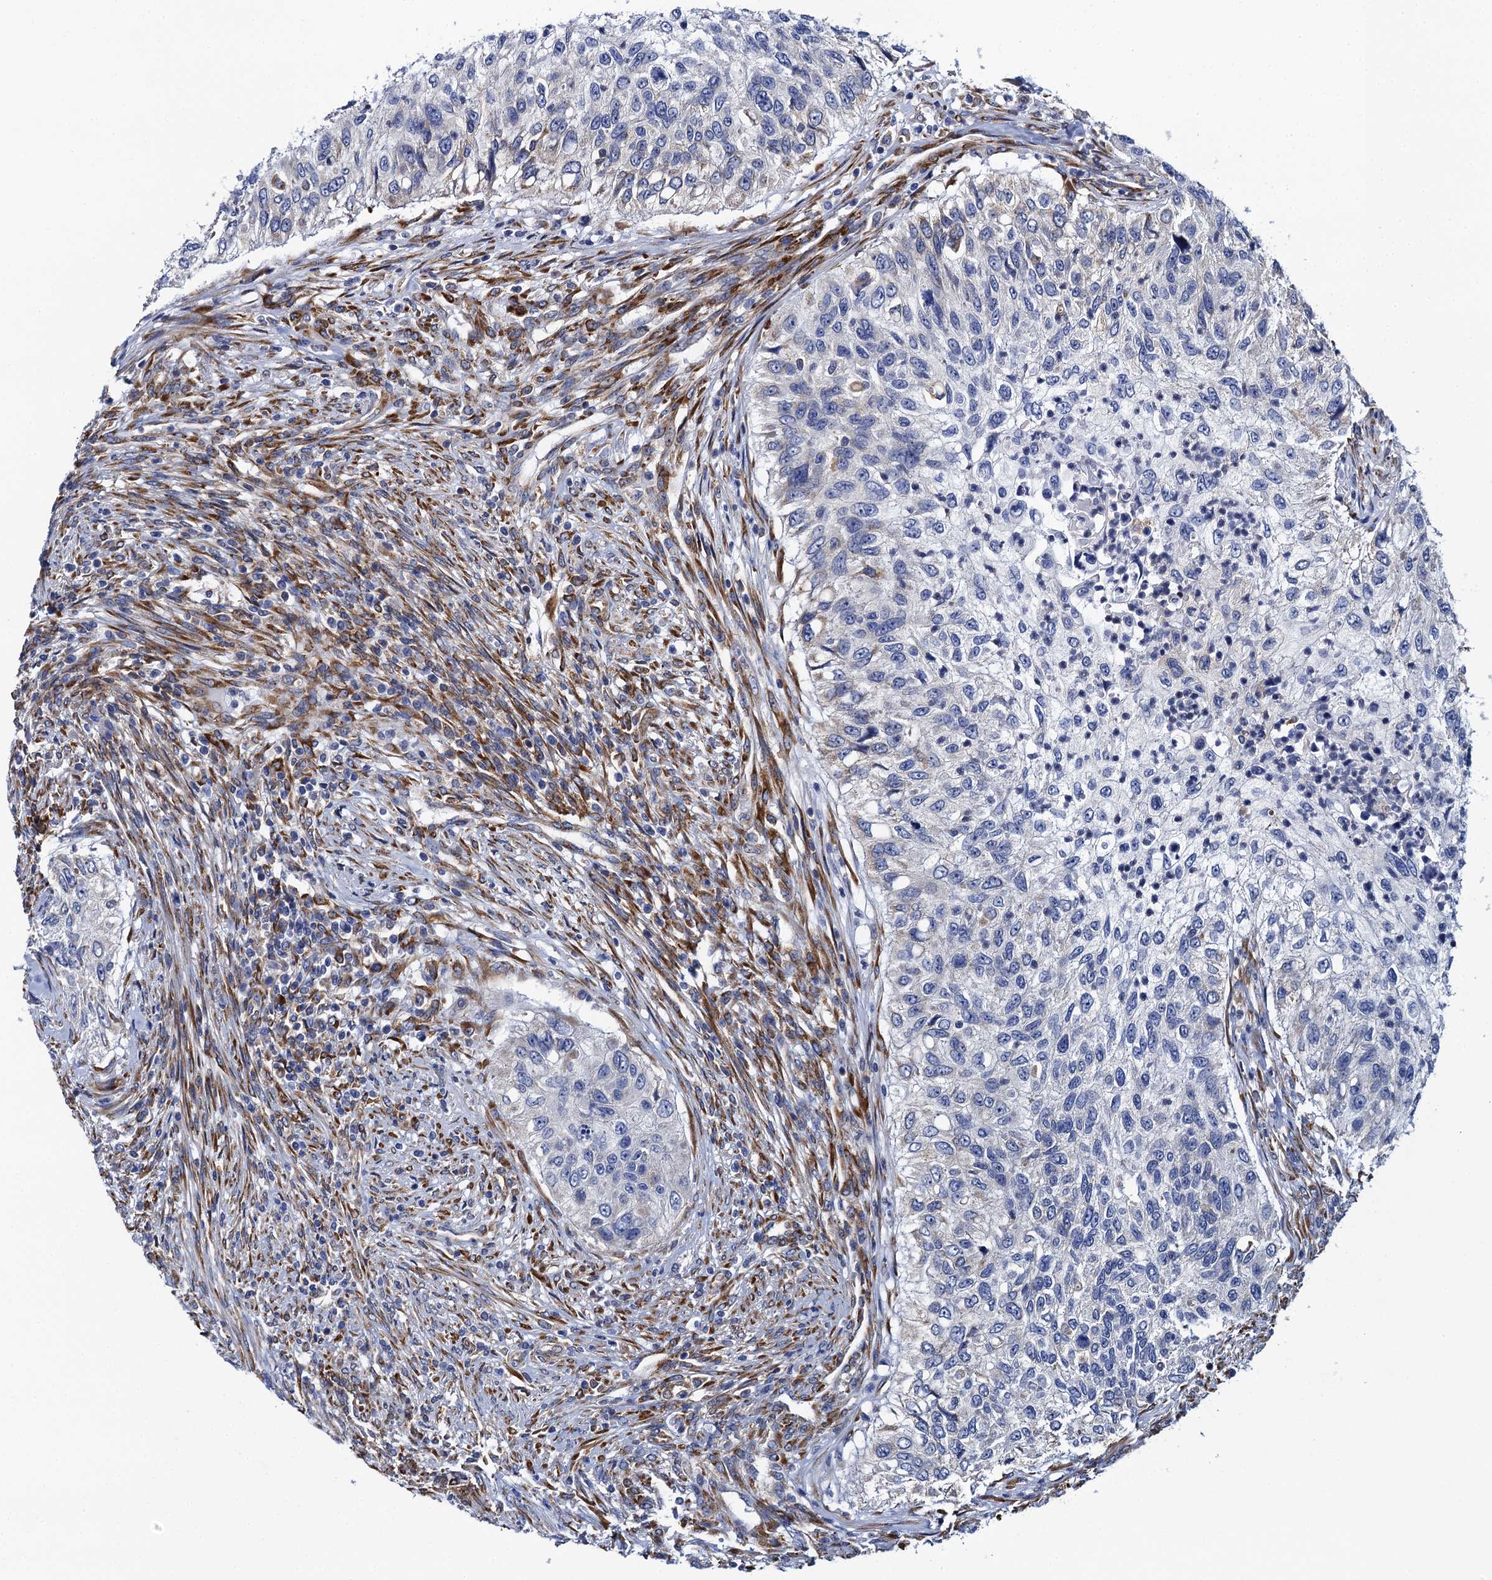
{"staining": {"intensity": "negative", "quantity": "none", "location": "none"}, "tissue": "urothelial cancer", "cell_type": "Tumor cells", "image_type": "cancer", "snomed": [{"axis": "morphology", "description": "Urothelial carcinoma, High grade"}, {"axis": "topography", "description": "Urinary bladder"}], "caption": "DAB immunohistochemical staining of human urothelial cancer demonstrates no significant positivity in tumor cells.", "gene": "POGLUT3", "patient": {"sex": "female", "age": 60}}